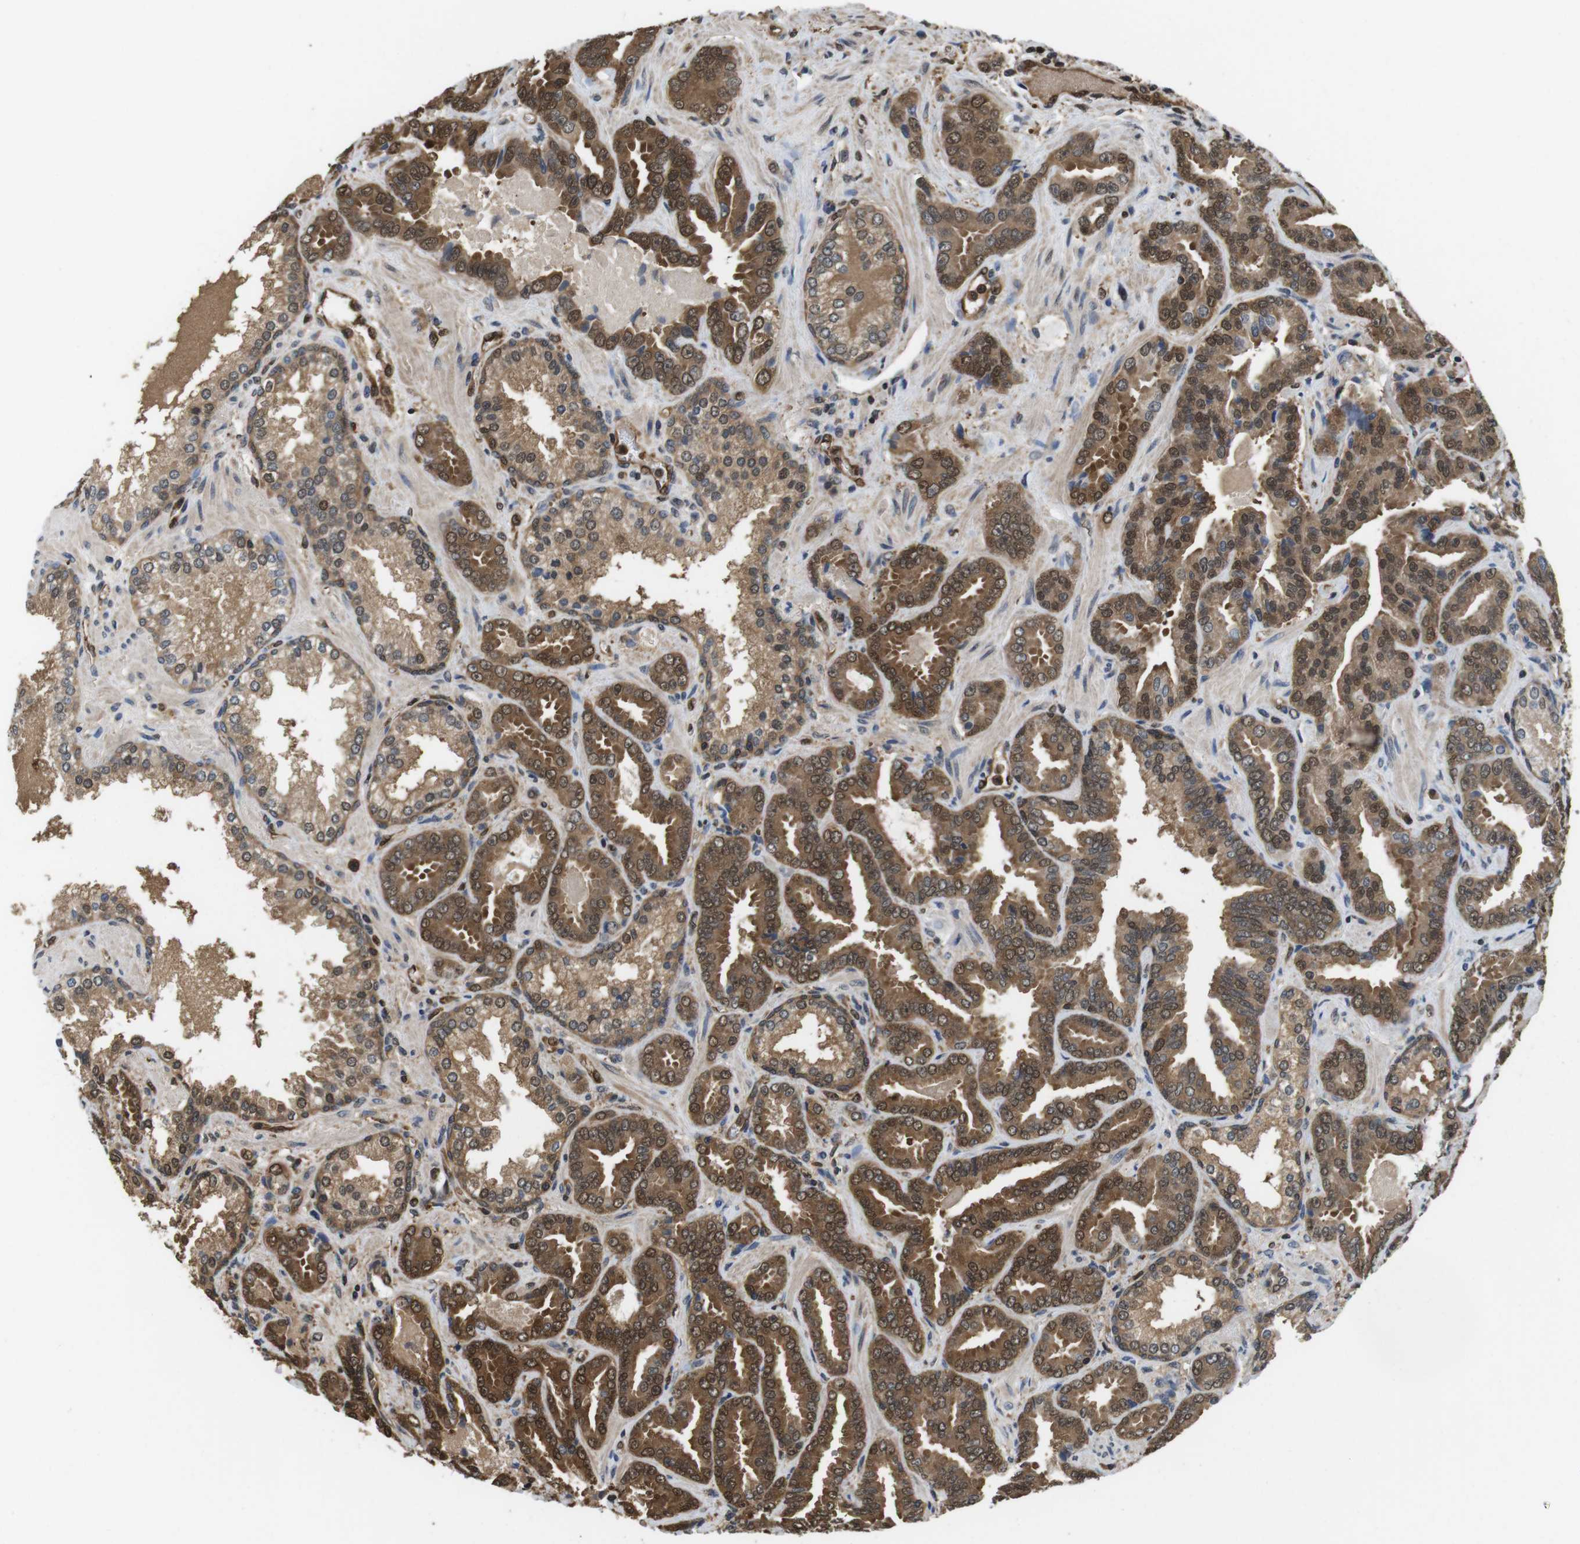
{"staining": {"intensity": "moderate", "quantity": ">75%", "location": "cytoplasmic/membranous,nuclear"}, "tissue": "prostate cancer", "cell_type": "Tumor cells", "image_type": "cancer", "snomed": [{"axis": "morphology", "description": "Adenocarcinoma, Low grade"}, {"axis": "topography", "description": "Prostate"}], "caption": "High-power microscopy captured an IHC micrograph of adenocarcinoma (low-grade) (prostate), revealing moderate cytoplasmic/membranous and nuclear expression in approximately >75% of tumor cells. (DAB IHC with brightfield microscopy, high magnification).", "gene": "LDHA", "patient": {"sex": "male", "age": 60}}